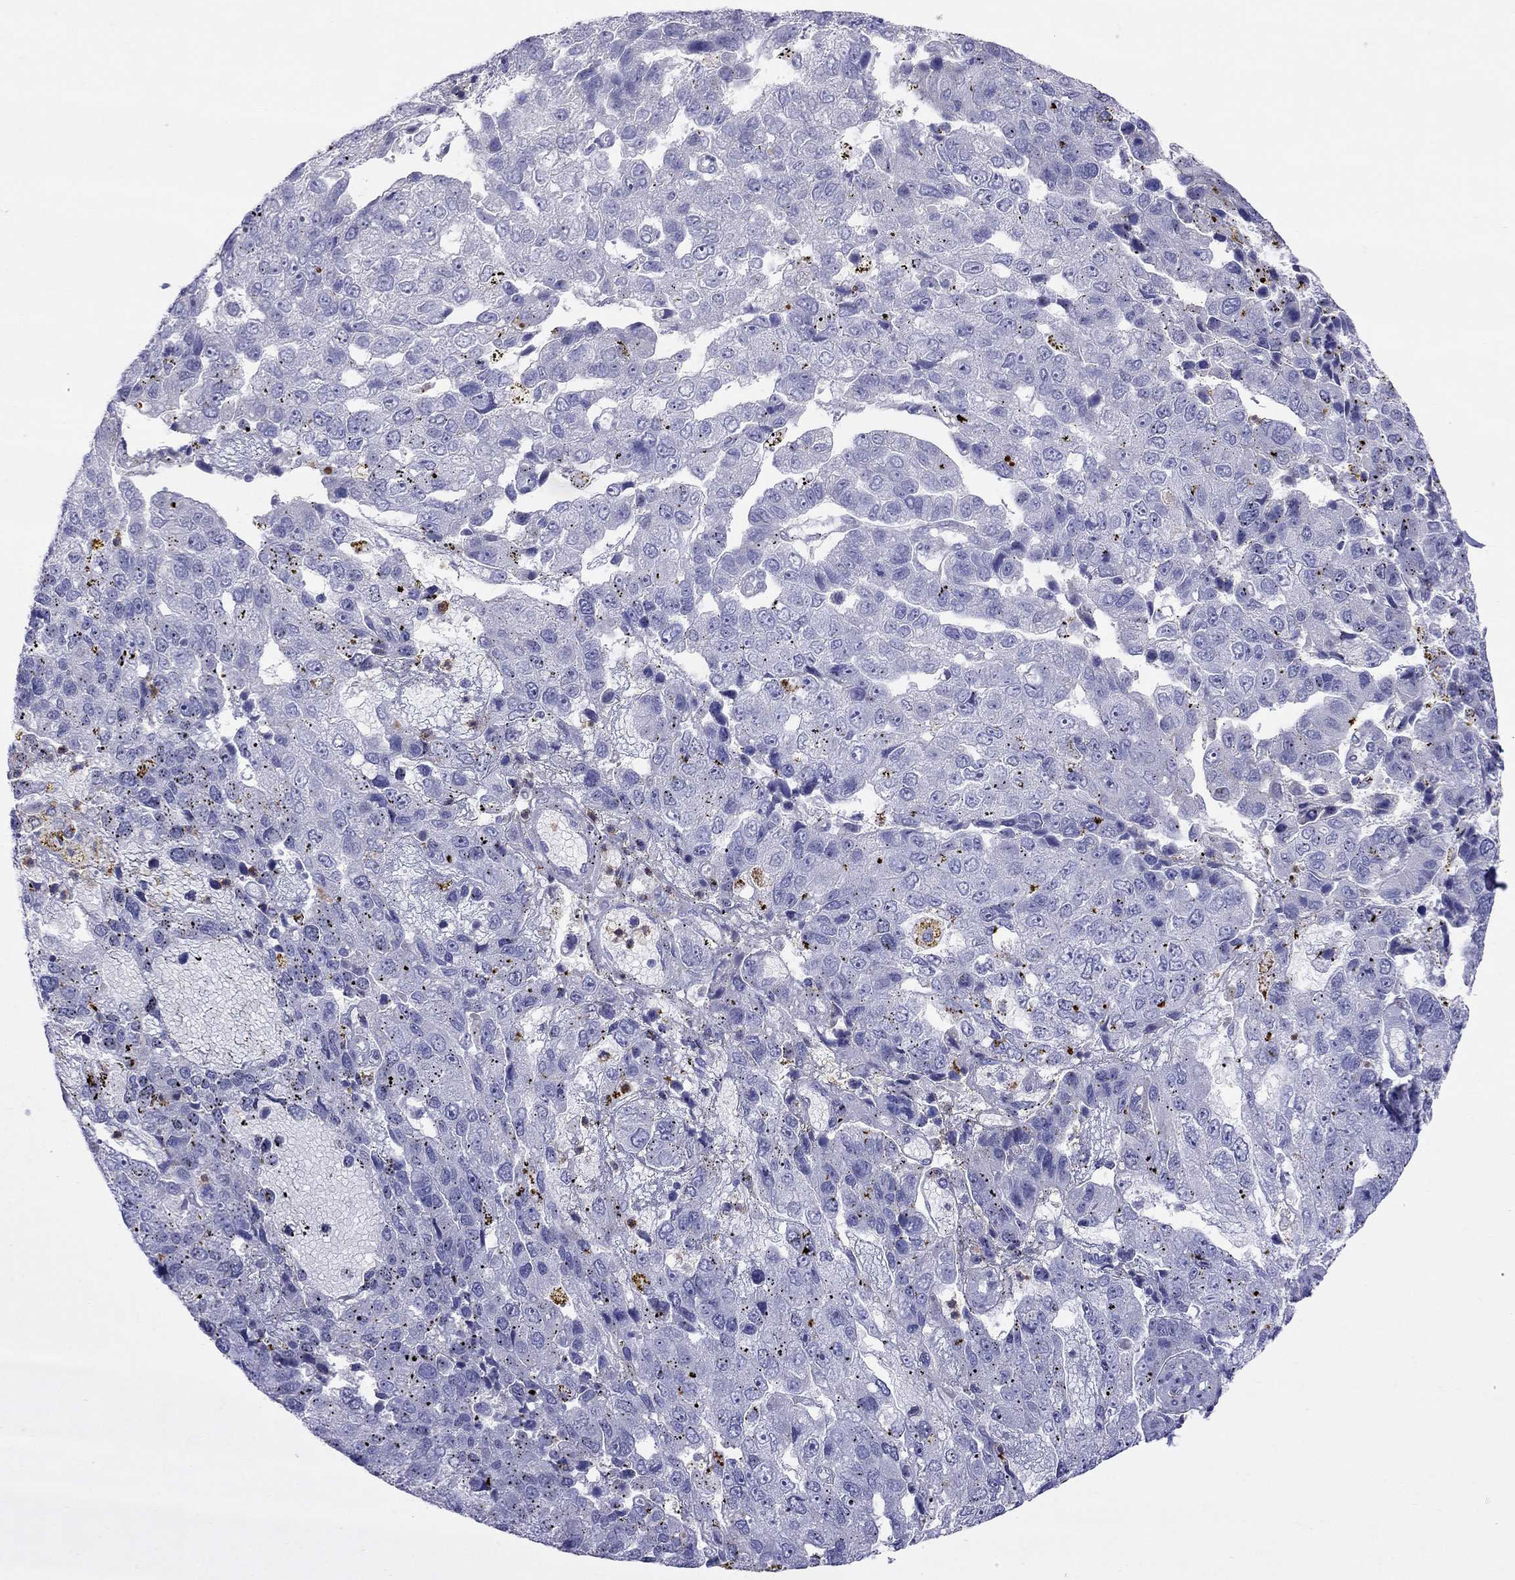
{"staining": {"intensity": "negative", "quantity": "none", "location": "none"}, "tissue": "pancreatic cancer", "cell_type": "Tumor cells", "image_type": "cancer", "snomed": [{"axis": "morphology", "description": "Adenocarcinoma, NOS"}, {"axis": "topography", "description": "Pancreas"}], "caption": "Immunohistochemistry micrograph of neoplastic tissue: pancreatic cancer stained with DAB (3,3'-diaminobenzidine) displays no significant protein expression in tumor cells.", "gene": "SPINT4", "patient": {"sex": "female", "age": 61}}